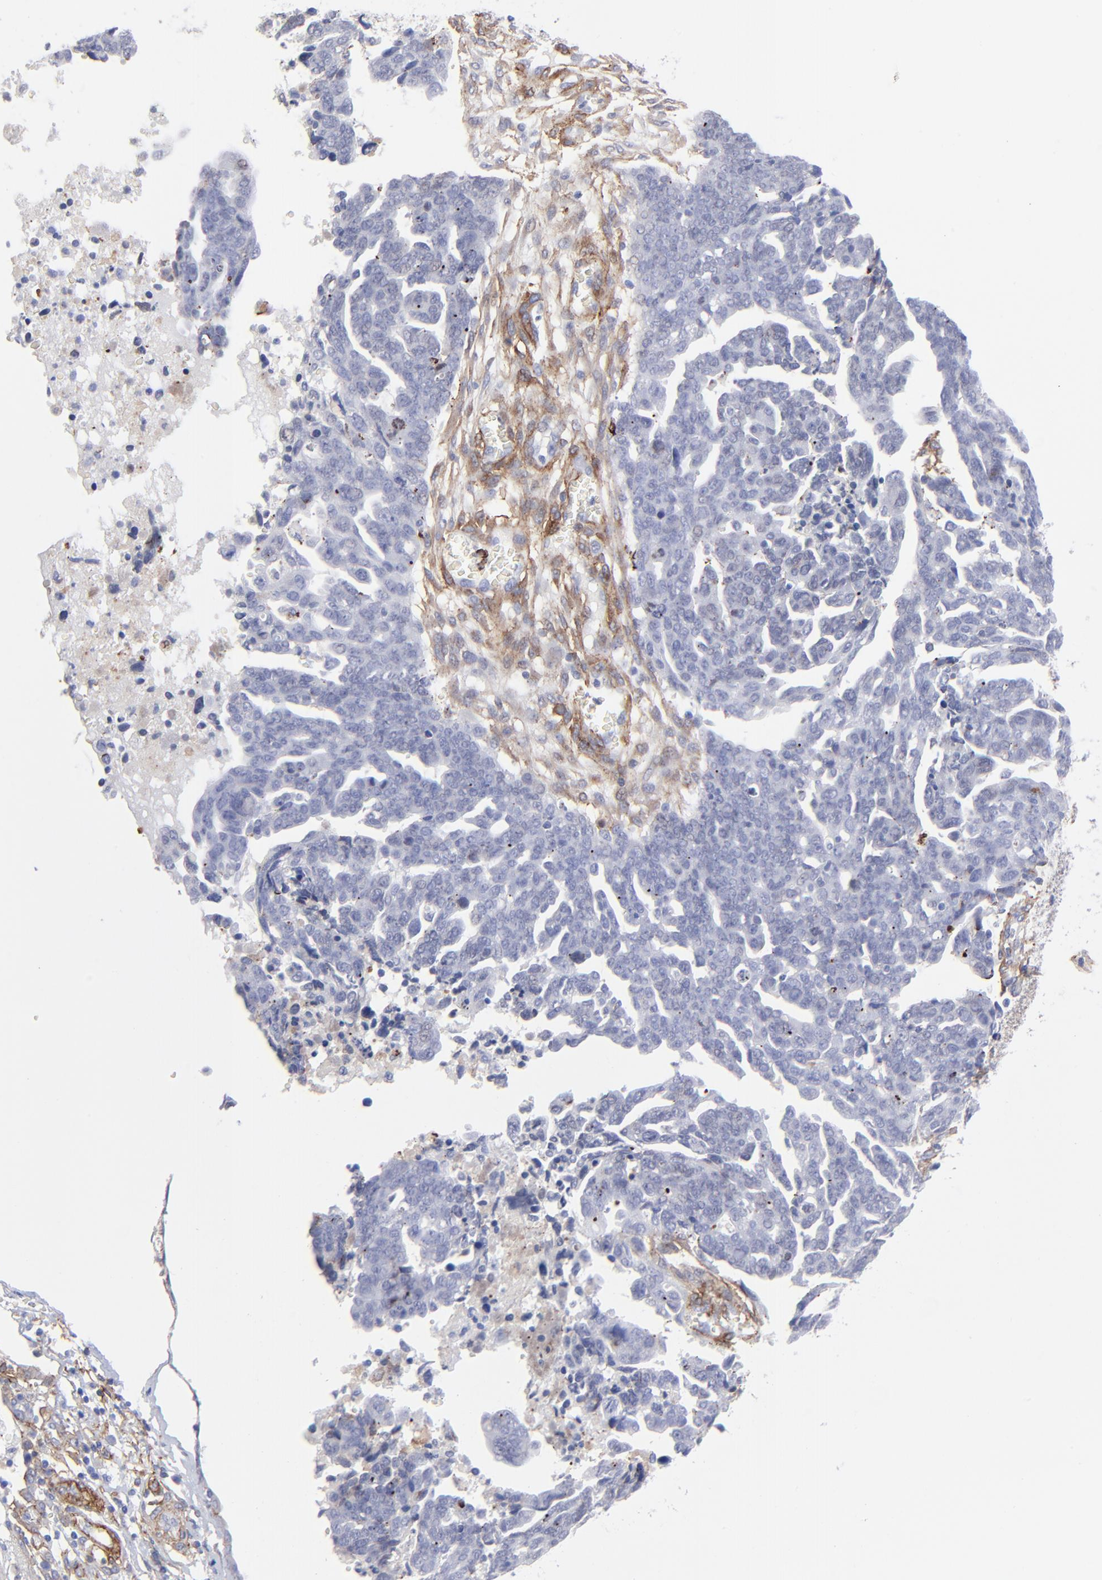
{"staining": {"intensity": "negative", "quantity": "none", "location": "none"}, "tissue": "ovarian cancer", "cell_type": "Tumor cells", "image_type": "cancer", "snomed": [{"axis": "morphology", "description": "Normal tissue, NOS"}, {"axis": "morphology", "description": "Cystadenocarcinoma, serous, NOS"}, {"axis": "topography", "description": "Fallopian tube"}, {"axis": "topography", "description": "Ovary"}], "caption": "The micrograph exhibits no significant staining in tumor cells of serous cystadenocarcinoma (ovarian).", "gene": "PDGFRB", "patient": {"sex": "female", "age": 56}}